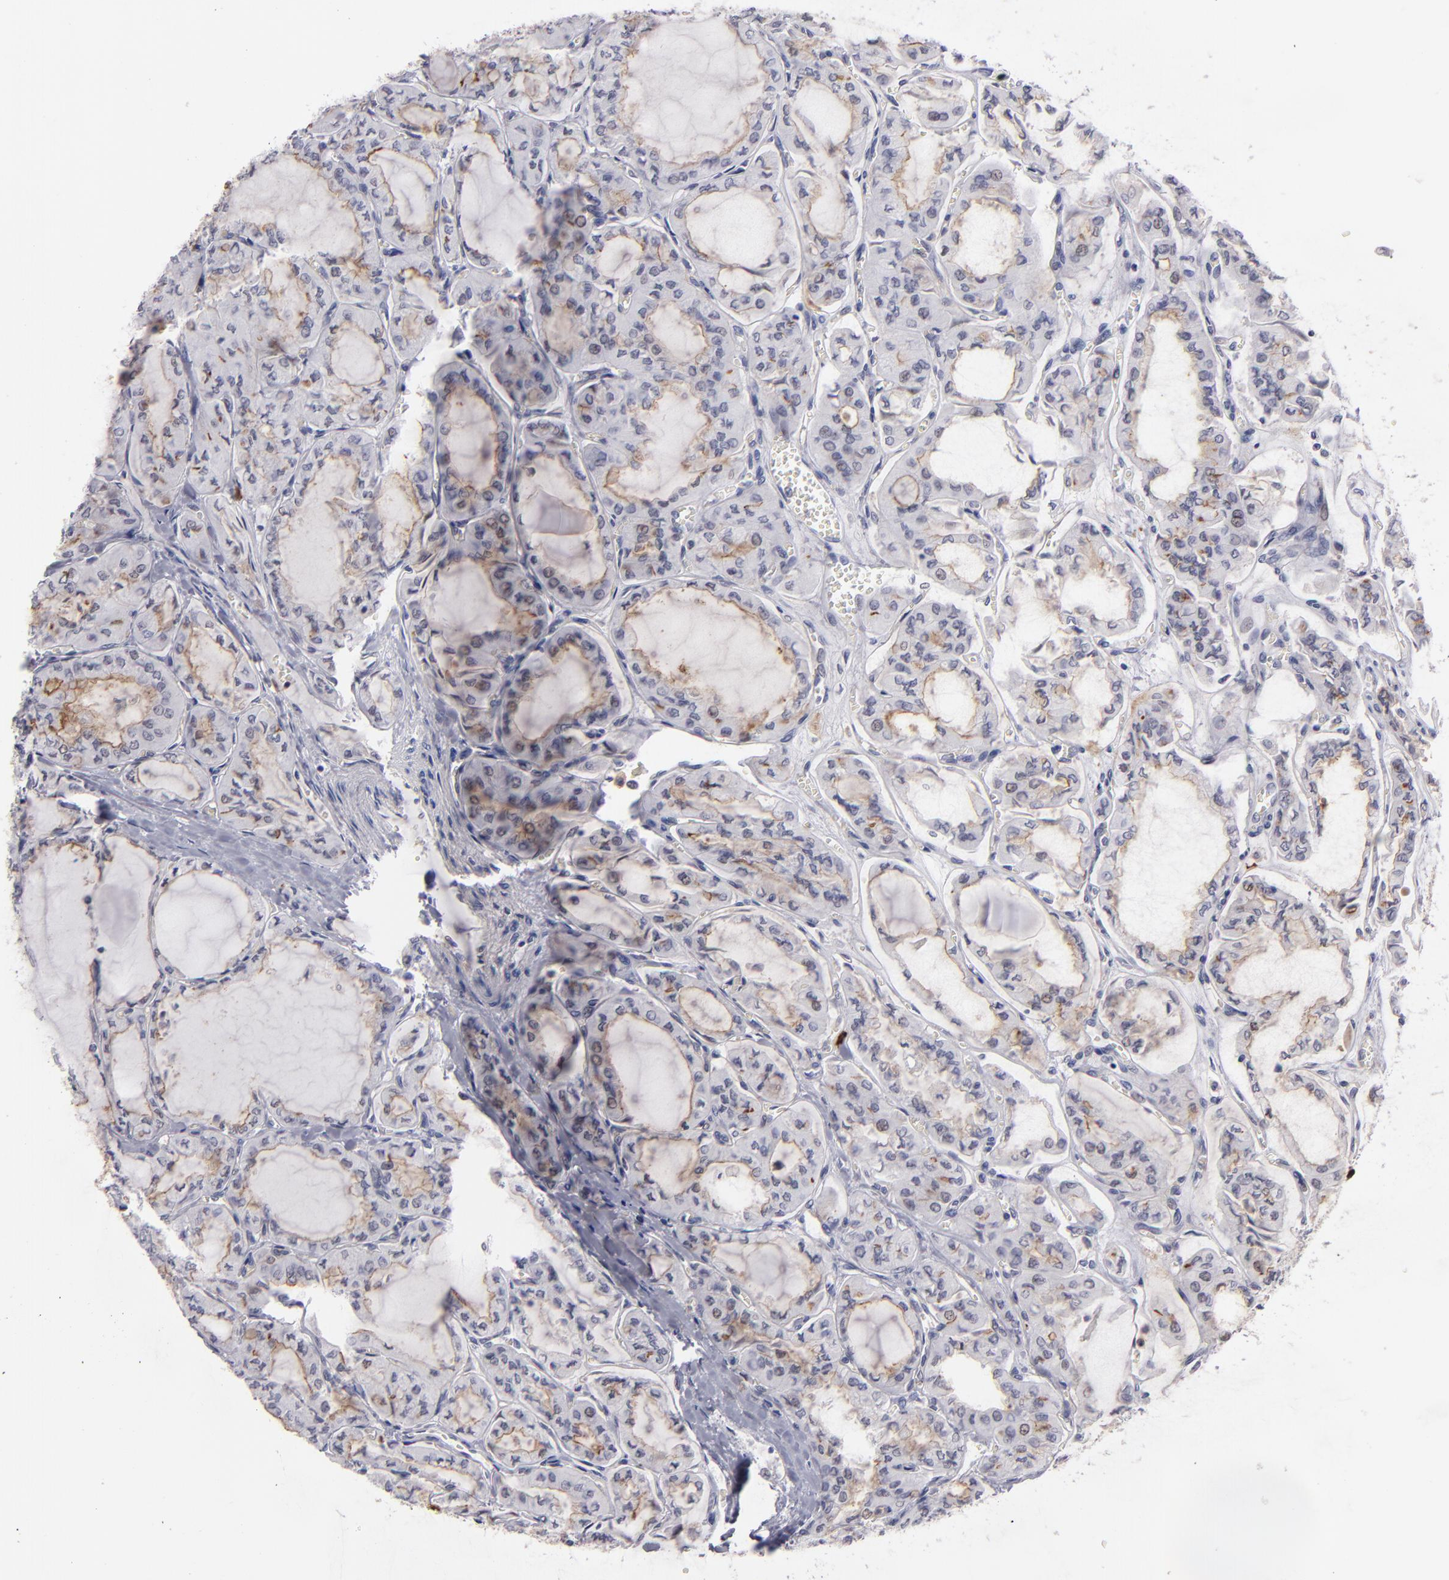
{"staining": {"intensity": "weak", "quantity": "25%-75%", "location": "cytoplasmic/membranous"}, "tissue": "thyroid cancer", "cell_type": "Tumor cells", "image_type": "cancer", "snomed": [{"axis": "morphology", "description": "Papillary adenocarcinoma, NOS"}, {"axis": "topography", "description": "Thyroid gland"}], "caption": "An IHC histopathology image of neoplastic tissue is shown. Protein staining in brown highlights weak cytoplasmic/membranous positivity in thyroid cancer within tumor cells.", "gene": "STX3", "patient": {"sex": "male", "age": 20}}